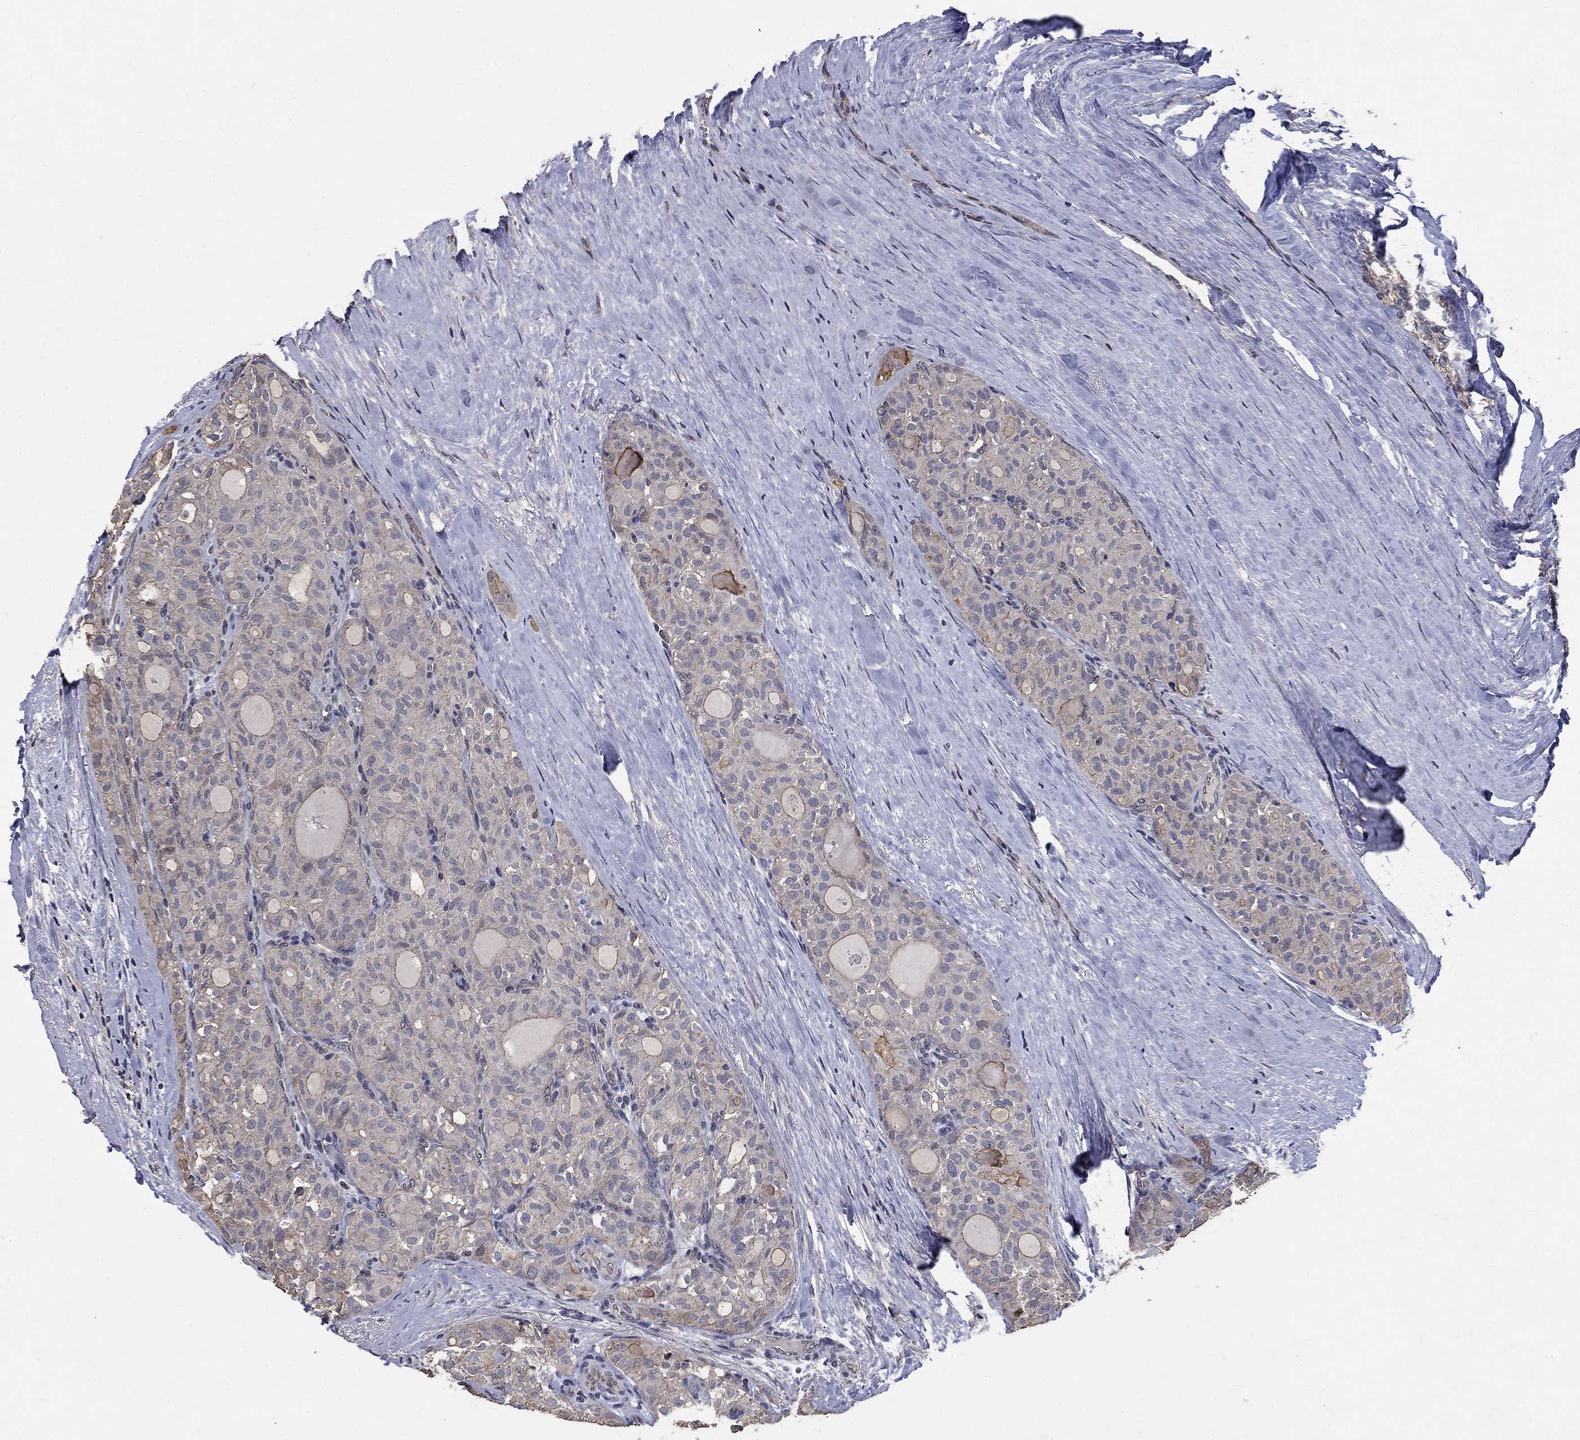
{"staining": {"intensity": "negative", "quantity": "none", "location": "none"}, "tissue": "thyroid cancer", "cell_type": "Tumor cells", "image_type": "cancer", "snomed": [{"axis": "morphology", "description": "Follicular adenoma carcinoma, NOS"}, {"axis": "topography", "description": "Thyroid gland"}], "caption": "Tumor cells are negative for brown protein staining in thyroid cancer (follicular adenoma carcinoma).", "gene": "CHST5", "patient": {"sex": "male", "age": 75}}